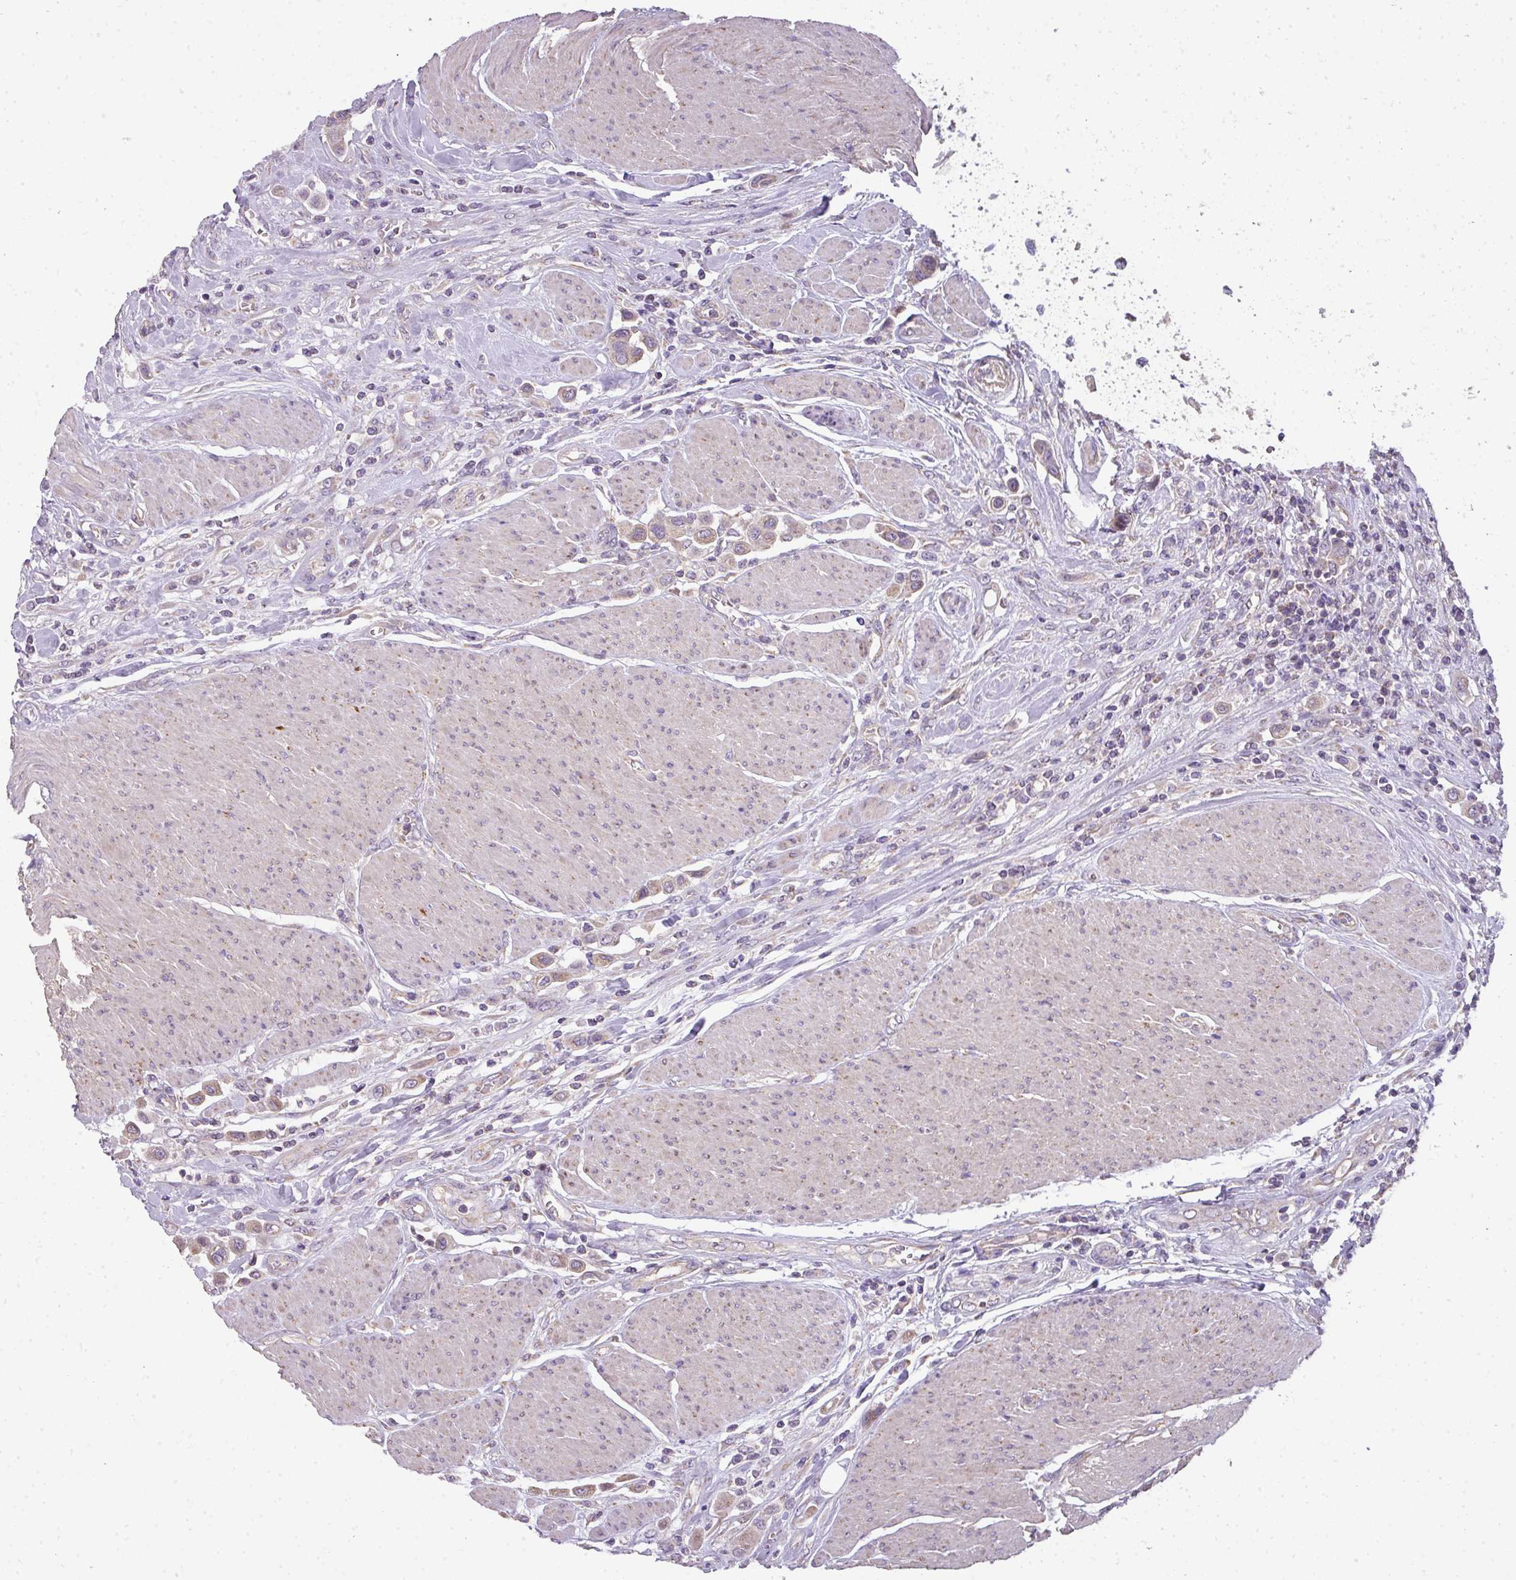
{"staining": {"intensity": "weak", "quantity": ">75%", "location": "cytoplasmic/membranous"}, "tissue": "urothelial cancer", "cell_type": "Tumor cells", "image_type": "cancer", "snomed": [{"axis": "morphology", "description": "Urothelial carcinoma, High grade"}, {"axis": "topography", "description": "Urinary bladder"}], "caption": "IHC (DAB) staining of urothelial carcinoma (high-grade) reveals weak cytoplasmic/membranous protein staining in approximately >75% of tumor cells.", "gene": "PALS2", "patient": {"sex": "male", "age": 50}}